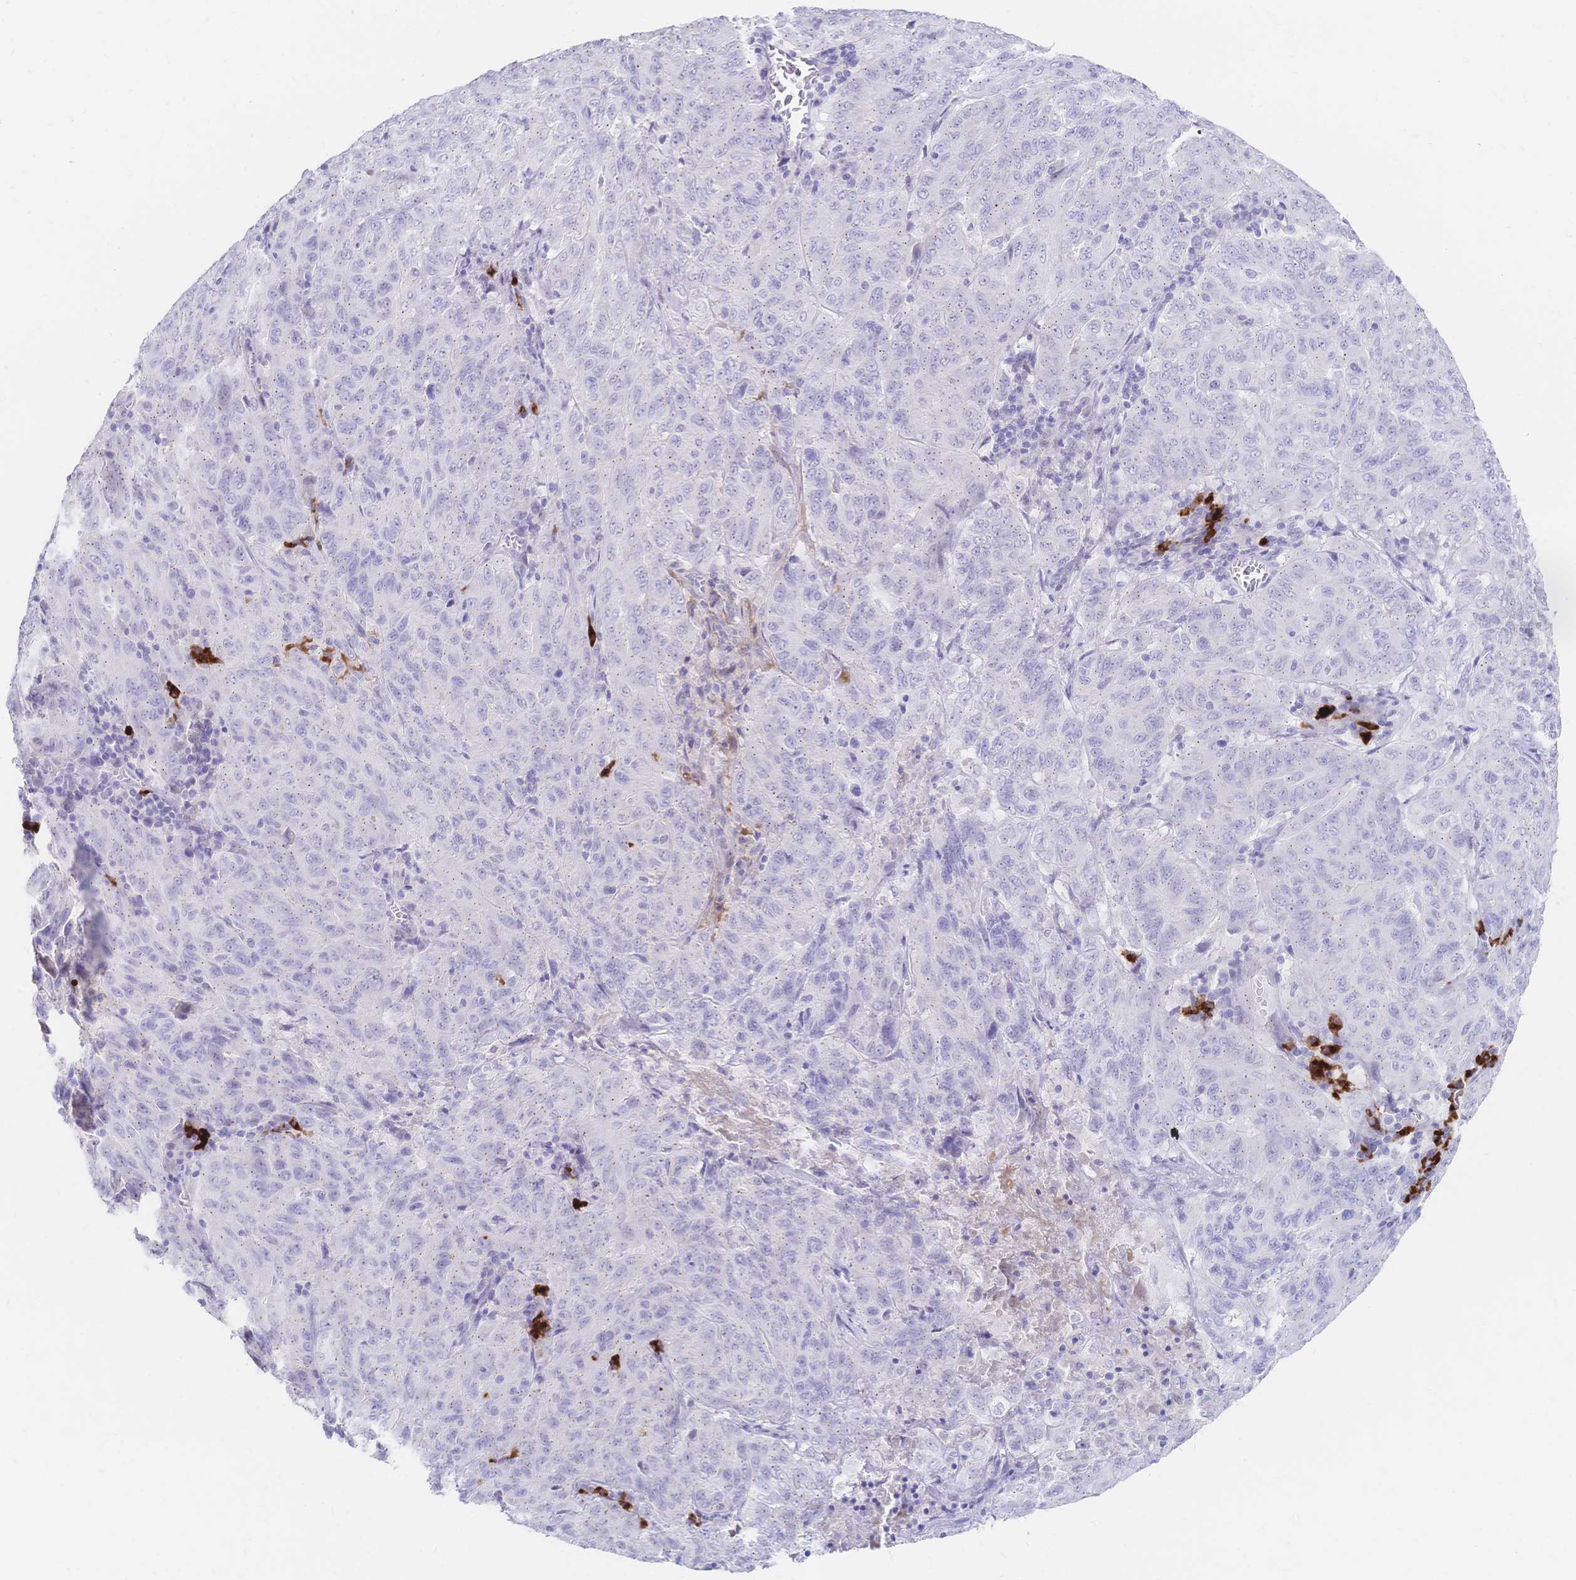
{"staining": {"intensity": "negative", "quantity": "none", "location": "none"}, "tissue": "pancreatic cancer", "cell_type": "Tumor cells", "image_type": "cancer", "snomed": [{"axis": "morphology", "description": "Adenocarcinoma, NOS"}, {"axis": "topography", "description": "Pancreas"}], "caption": "Image shows no significant protein staining in tumor cells of pancreatic adenocarcinoma. The staining was performed using DAB (3,3'-diaminobenzidine) to visualize the protein expression in brown, while the nuclei were stained in blue with hematoxylin (Magnification: 20x).", "gene": "PSORS1C2", "patient": {"sex": "male", "age": 63}}